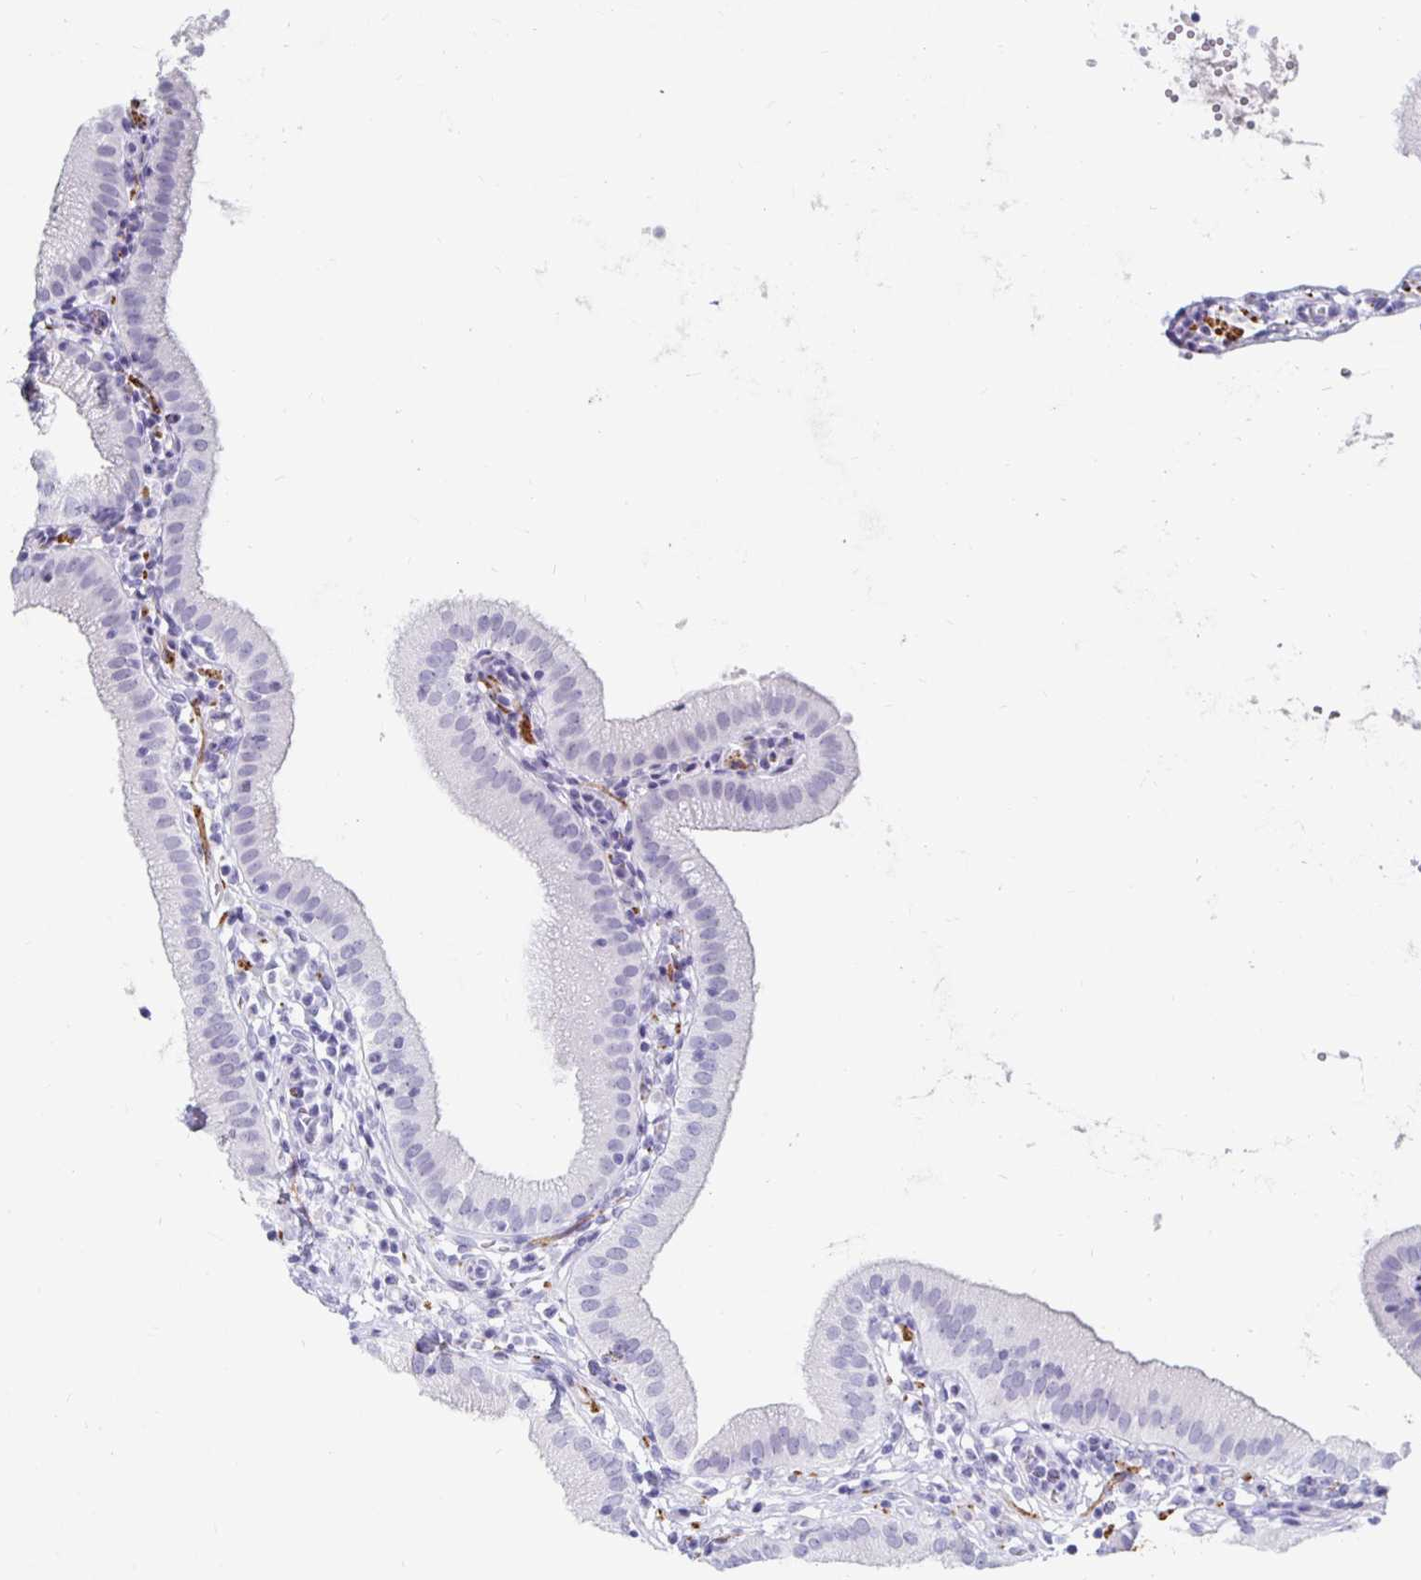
{"staining": {"intensity": "negative", "quantity": "none", "location": "none"}, "tissue": "gallbladder", "cell_type": "Glandular cells", "image_type": "normal", "snomed": [{"axis": "morphology", "description": "Normal tissue, NOS"}, {"axis": "topography", "description": "Gallbladder"}], "caption": "Micrograph shows no significant protein positivity in glandular cells of benign gallbladder. Nuclei are stained in blue.", "gene": "KCNQ2", "patient": {"sex": "female", "age": 65}}